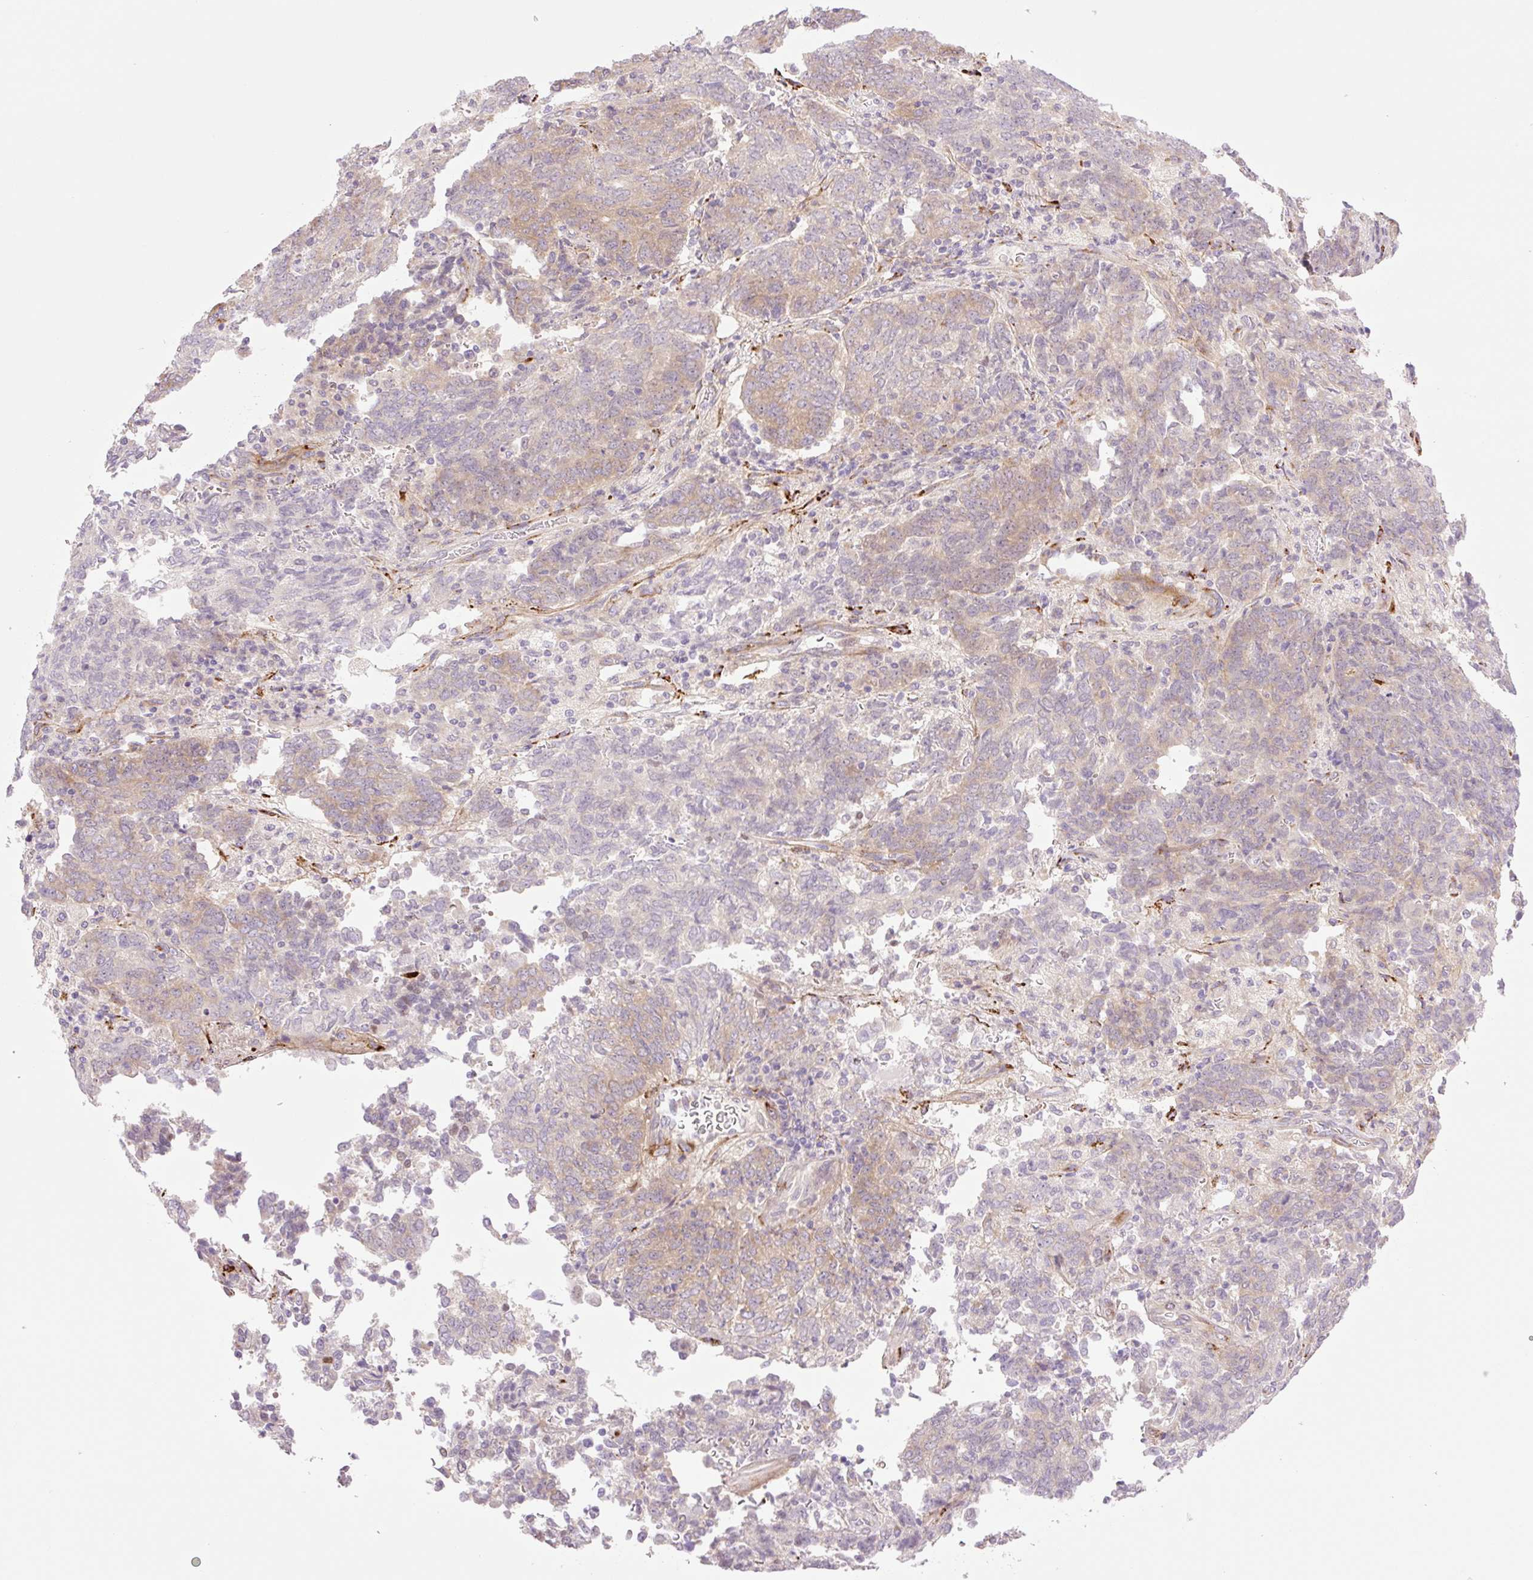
{"staining": {"intensity": "weak", "quantity": "25%-75%", "location": "cytoplasmic/membranous"}, "tissue": "endometrial cancer", "cell_type": "Tumor cells", "image_type": "cancer", "snomed": [{"axis": "morphology", "description": "Adenocarcinoma, NOS"}, {"axis": "topography", "description": "Endometrium"}], "caption": "Endometrial cancer (adenocarcinoma) stained with IHC demonstrates weak cytoplasmic/membranous positivity in about 25%-75% of tumor cells.", "gene": "COL5A1", "patient": {"sex": "female", "age": 80}}